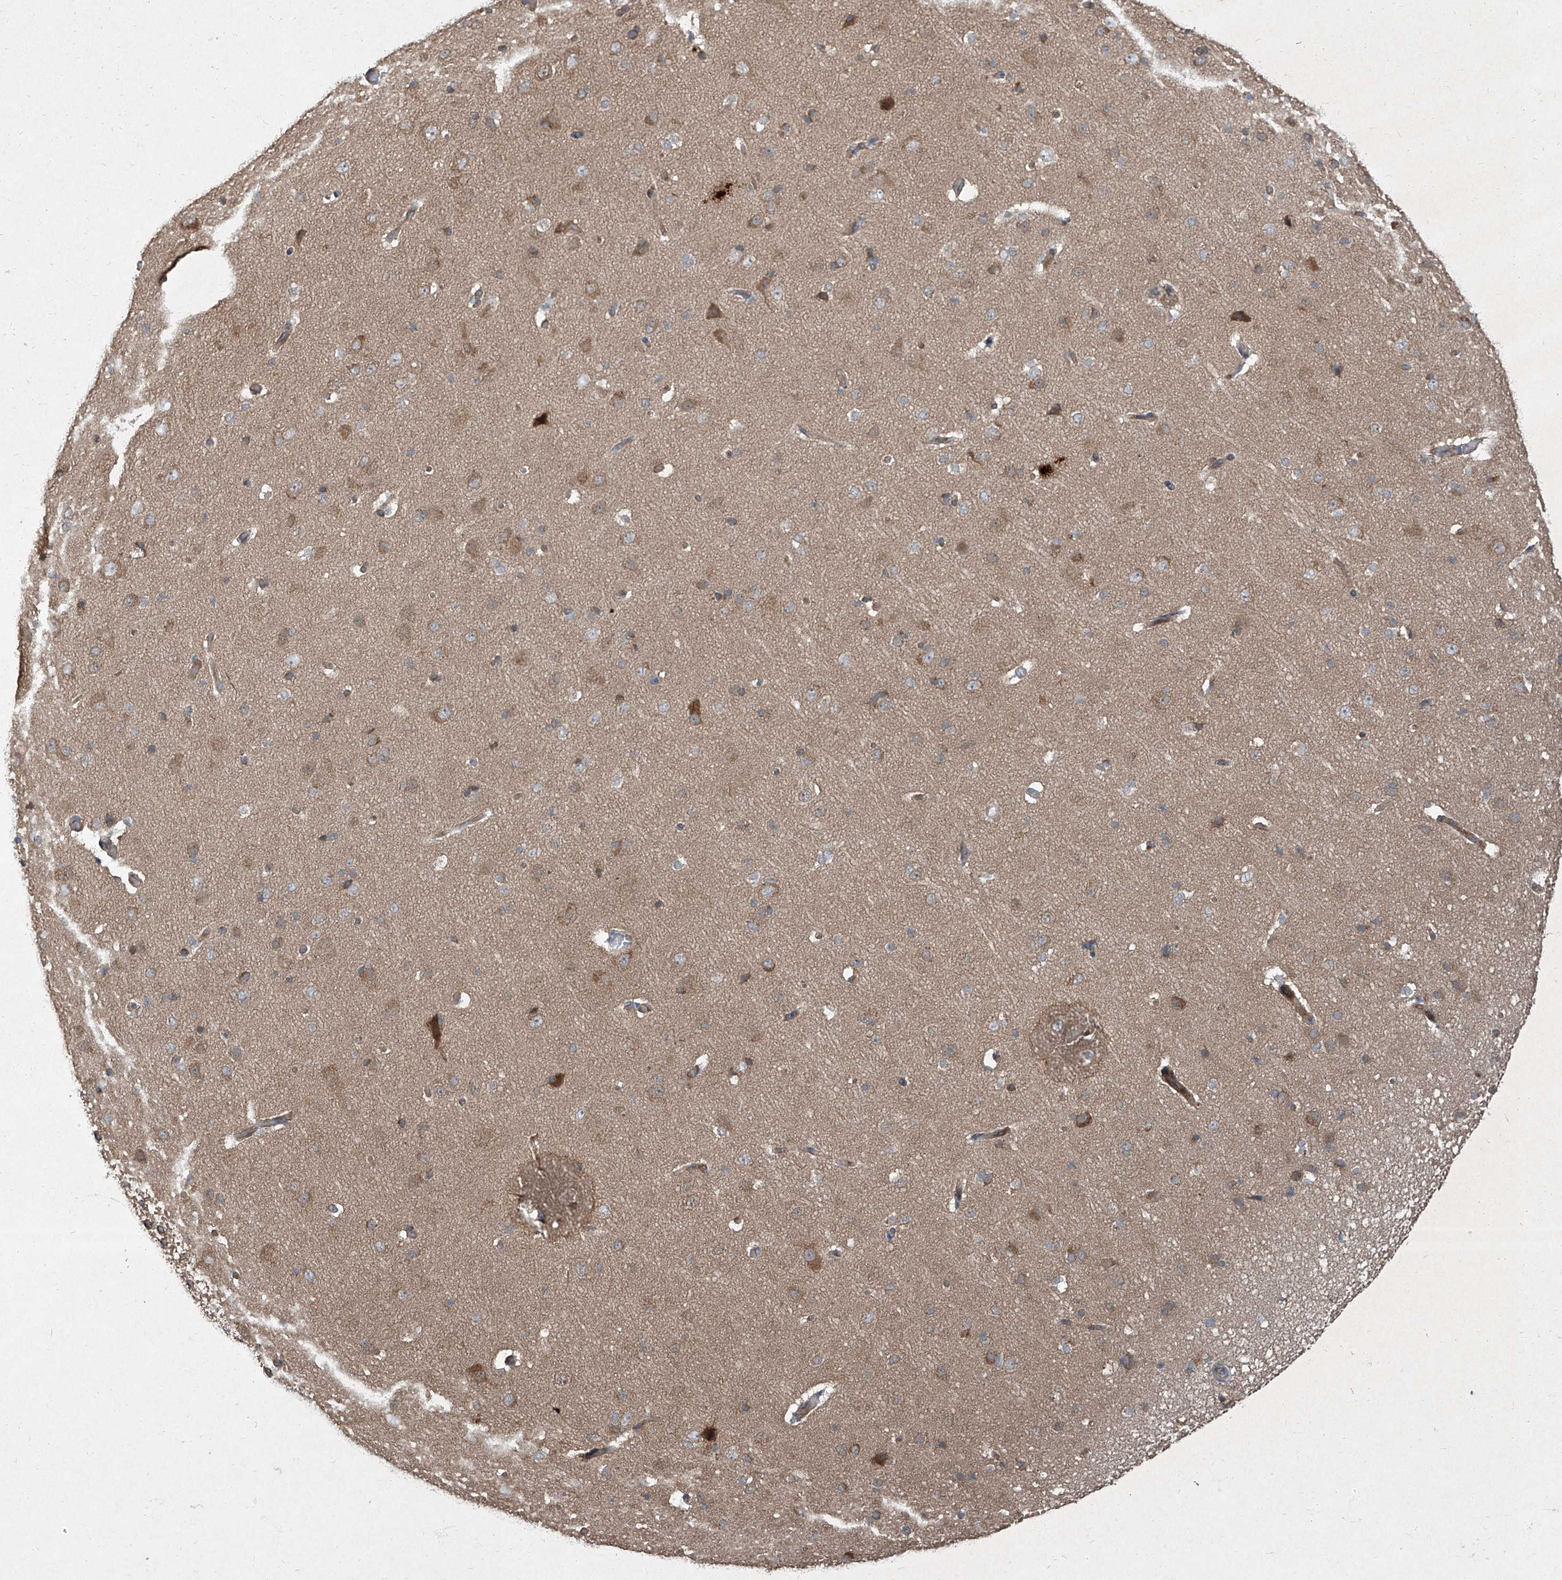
{"staining": {"intensity": "moderate", "quantity": ">75%", "location": "cytoplasmic/membranous"}, "tissue": "cerebral cortex", "cell_type": "Endothelial cells", "image_type": "normal", "snomed": [{"axis": "morphology", "description": "Normal tissue, NOS"}, {"axis": "topography", "description": "Cerebral cortex"}], "caption": "Cerebral cortex stained with DAB IHC reveals medium levels of moderate cytoplasmic/membranous positivity in about >75% of endothelial cells.", "gene": "CCN1", "patient": {"sex": "male", "age": 34}}